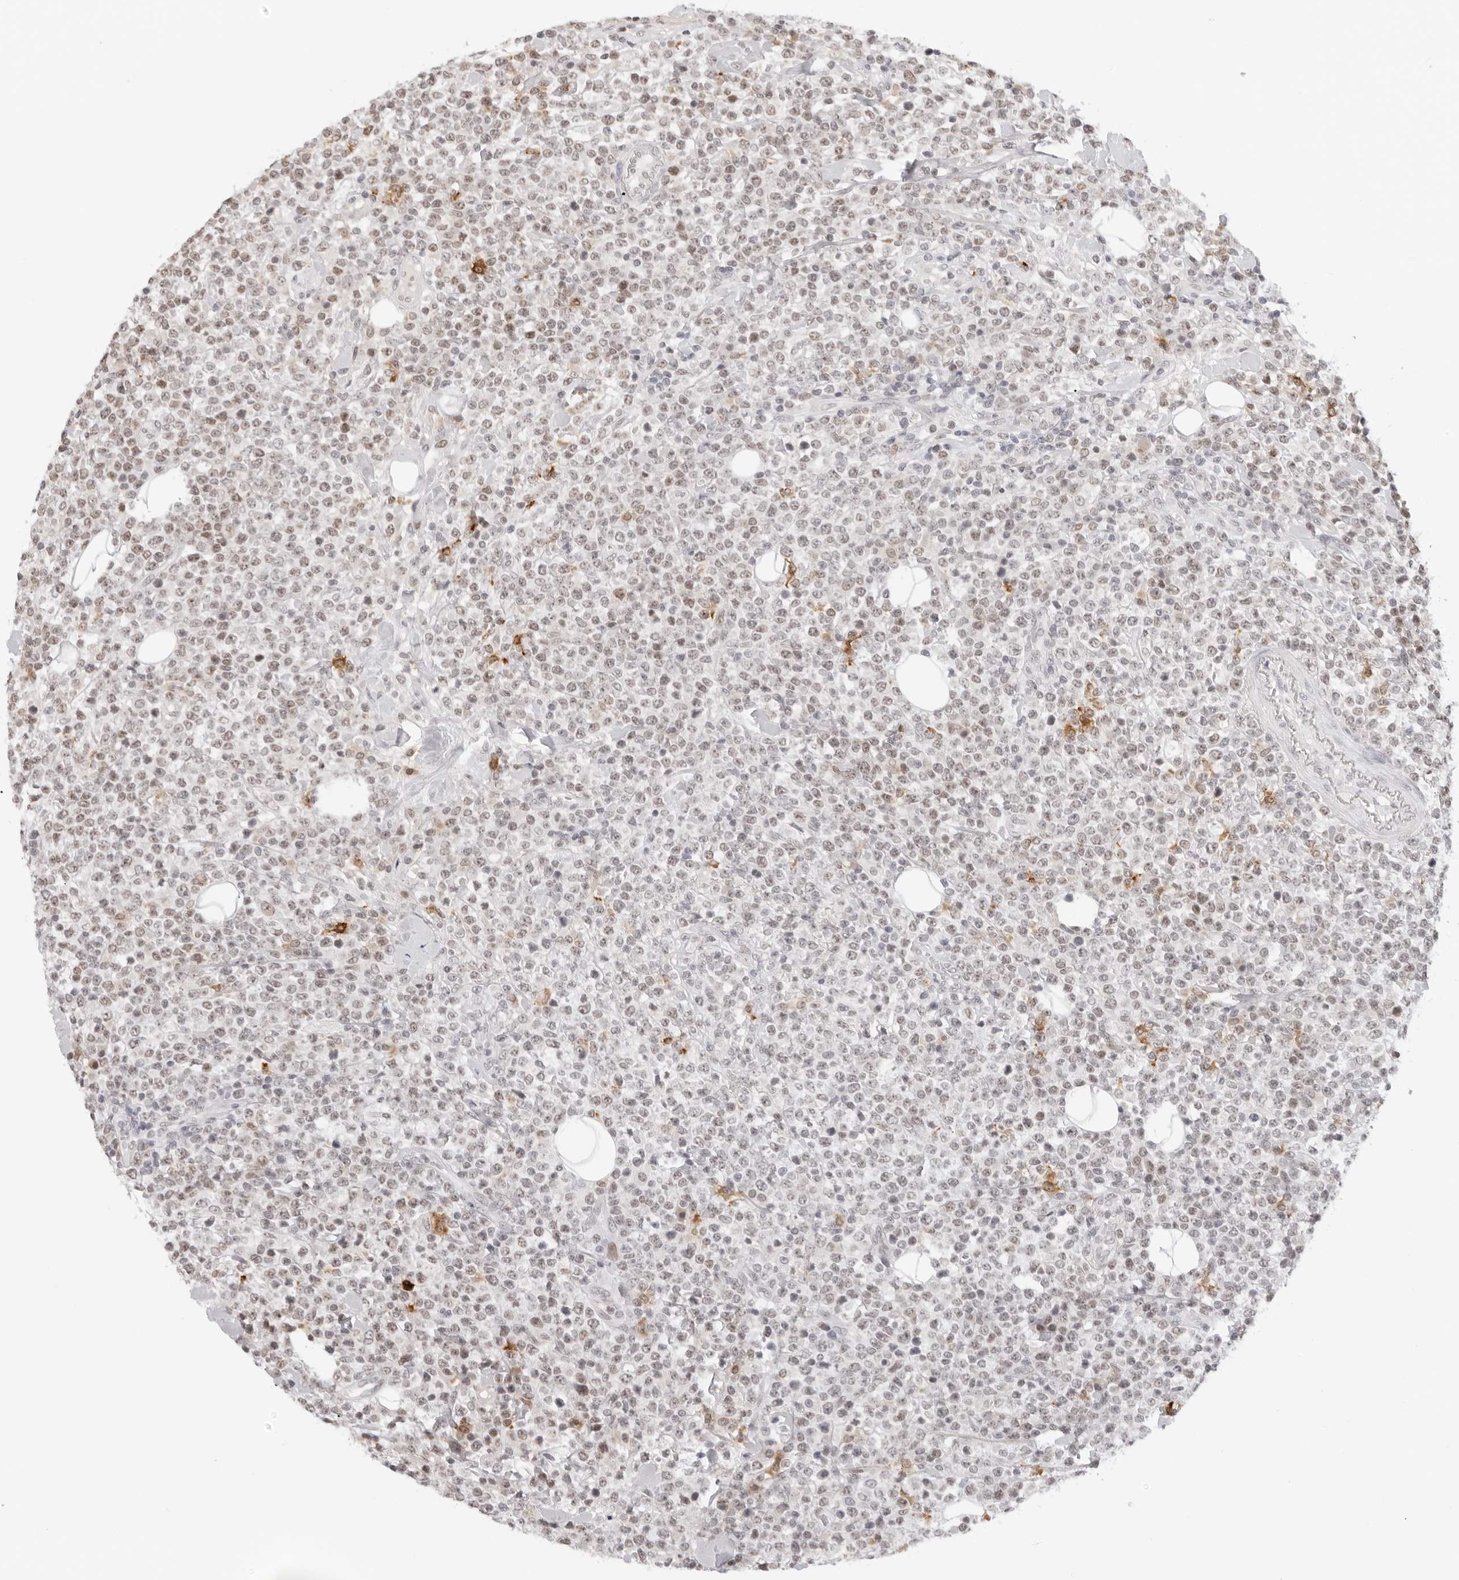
{"staining": {"intensity": "weak", "quantity": ">75%", "location": "nuclear"}, "tissue": "lymphoma", "cell_type": "Tumor cells", "image_type": "cancer", "snomed": [{"axis": "morphology", "description": "Malignant lymphoma, non-Hodgkin's type, High grade"}, {"axis": "topography", "description": "Colon"}], "caption": "Weak nuclear positivity for a protein is seen in approximately >75% of tumor cells of lymphoma using immunohistochemistry (IHC).", "gene": "MSH6", "patient": {"sex": "female", "age": 53}}